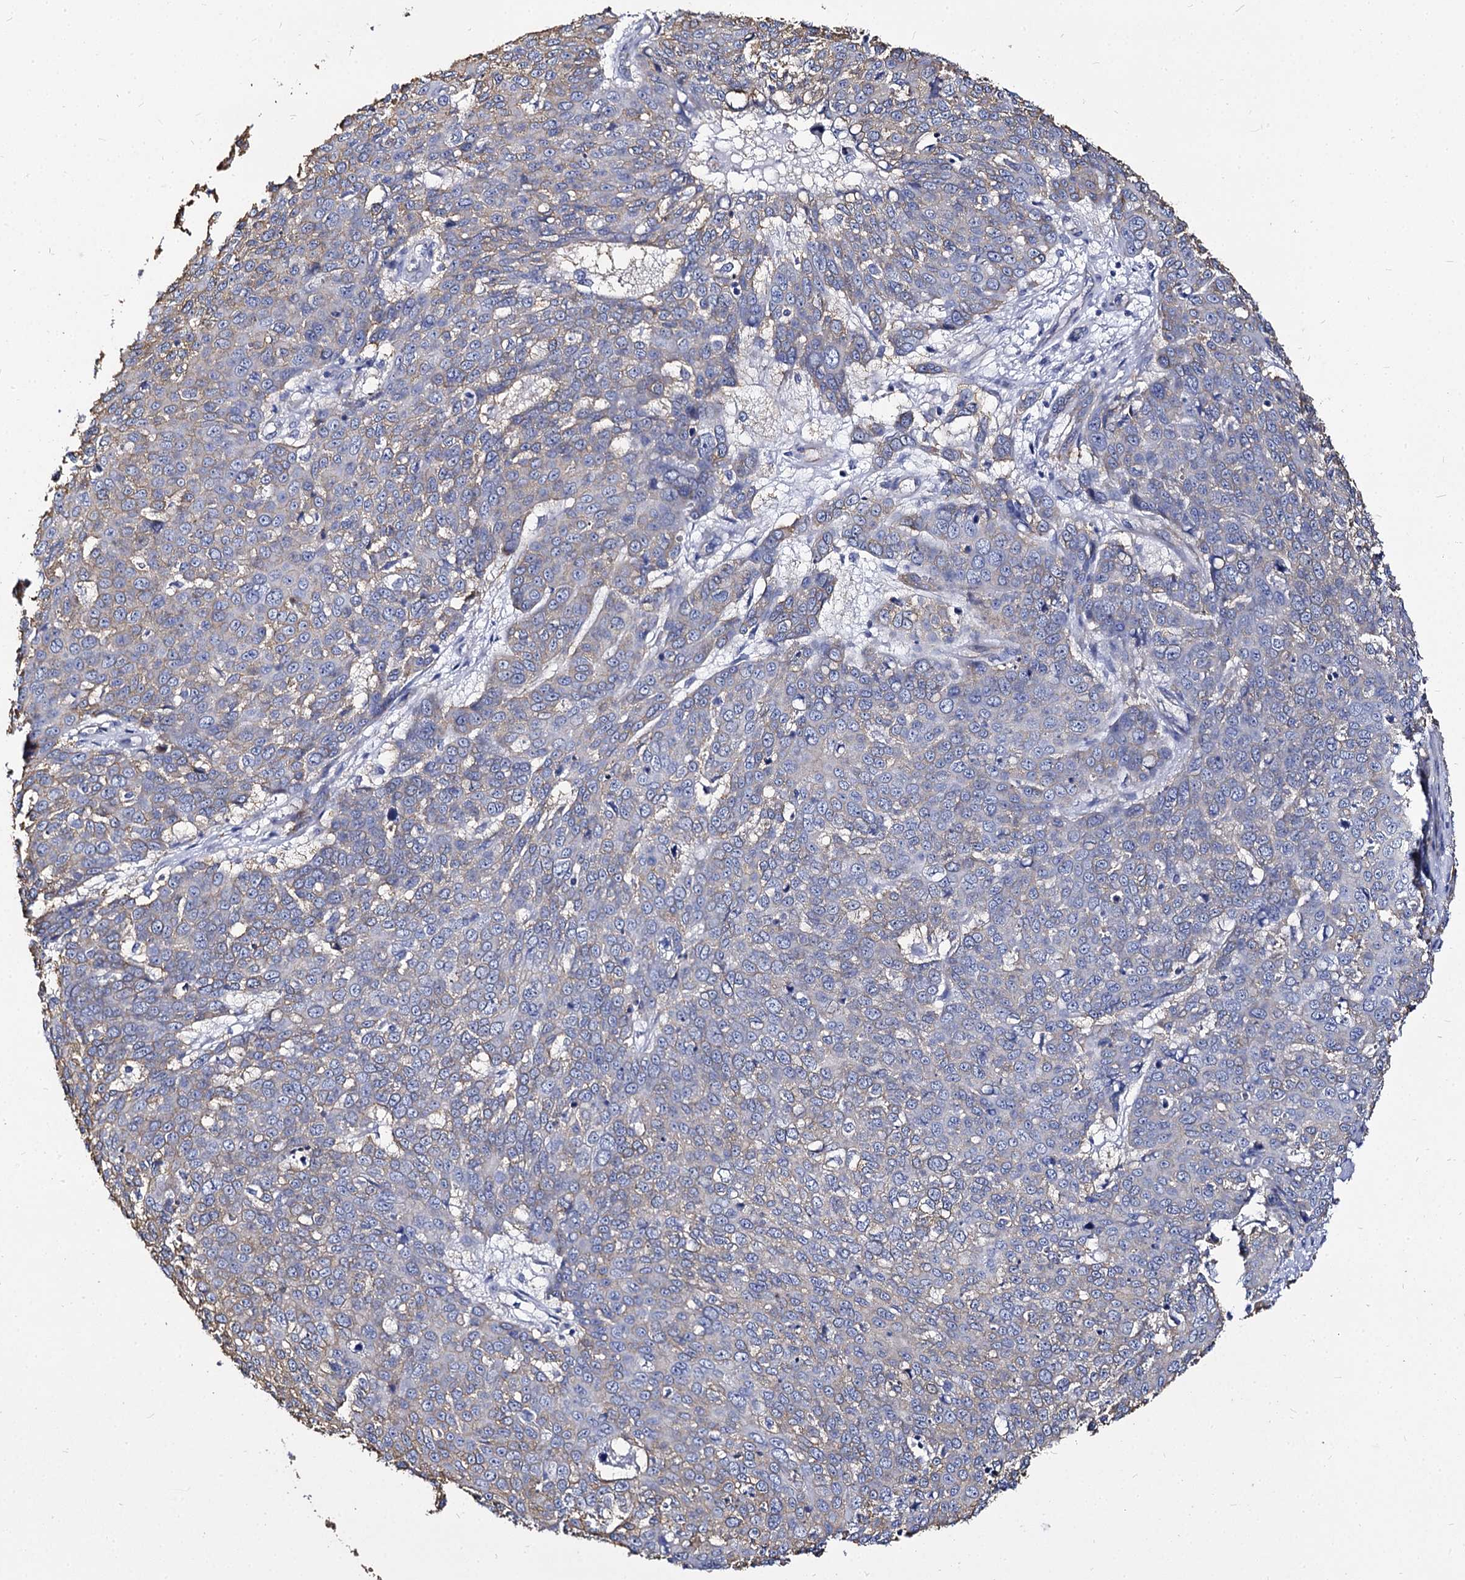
{"staining": {"intensity": "weak", "quantity": "<25%", "location": "cytoplasmic/membranous"}, "tissue": "skin cancer", "cell_type": "Tumor cells", "image_type": "cancer", "snomed": [{"axis": "morphology", "description": "Squamous cell carcinoma, NOS"}, {"axis": "topography", "description": "Skin"}], "caption": "Immunohistochemistry of squamous cell carcinoma (skin) demonstrates no positivity in tumor cells.", "gene": "CBFB", "patient": {"sex": "male", "age": 71}}